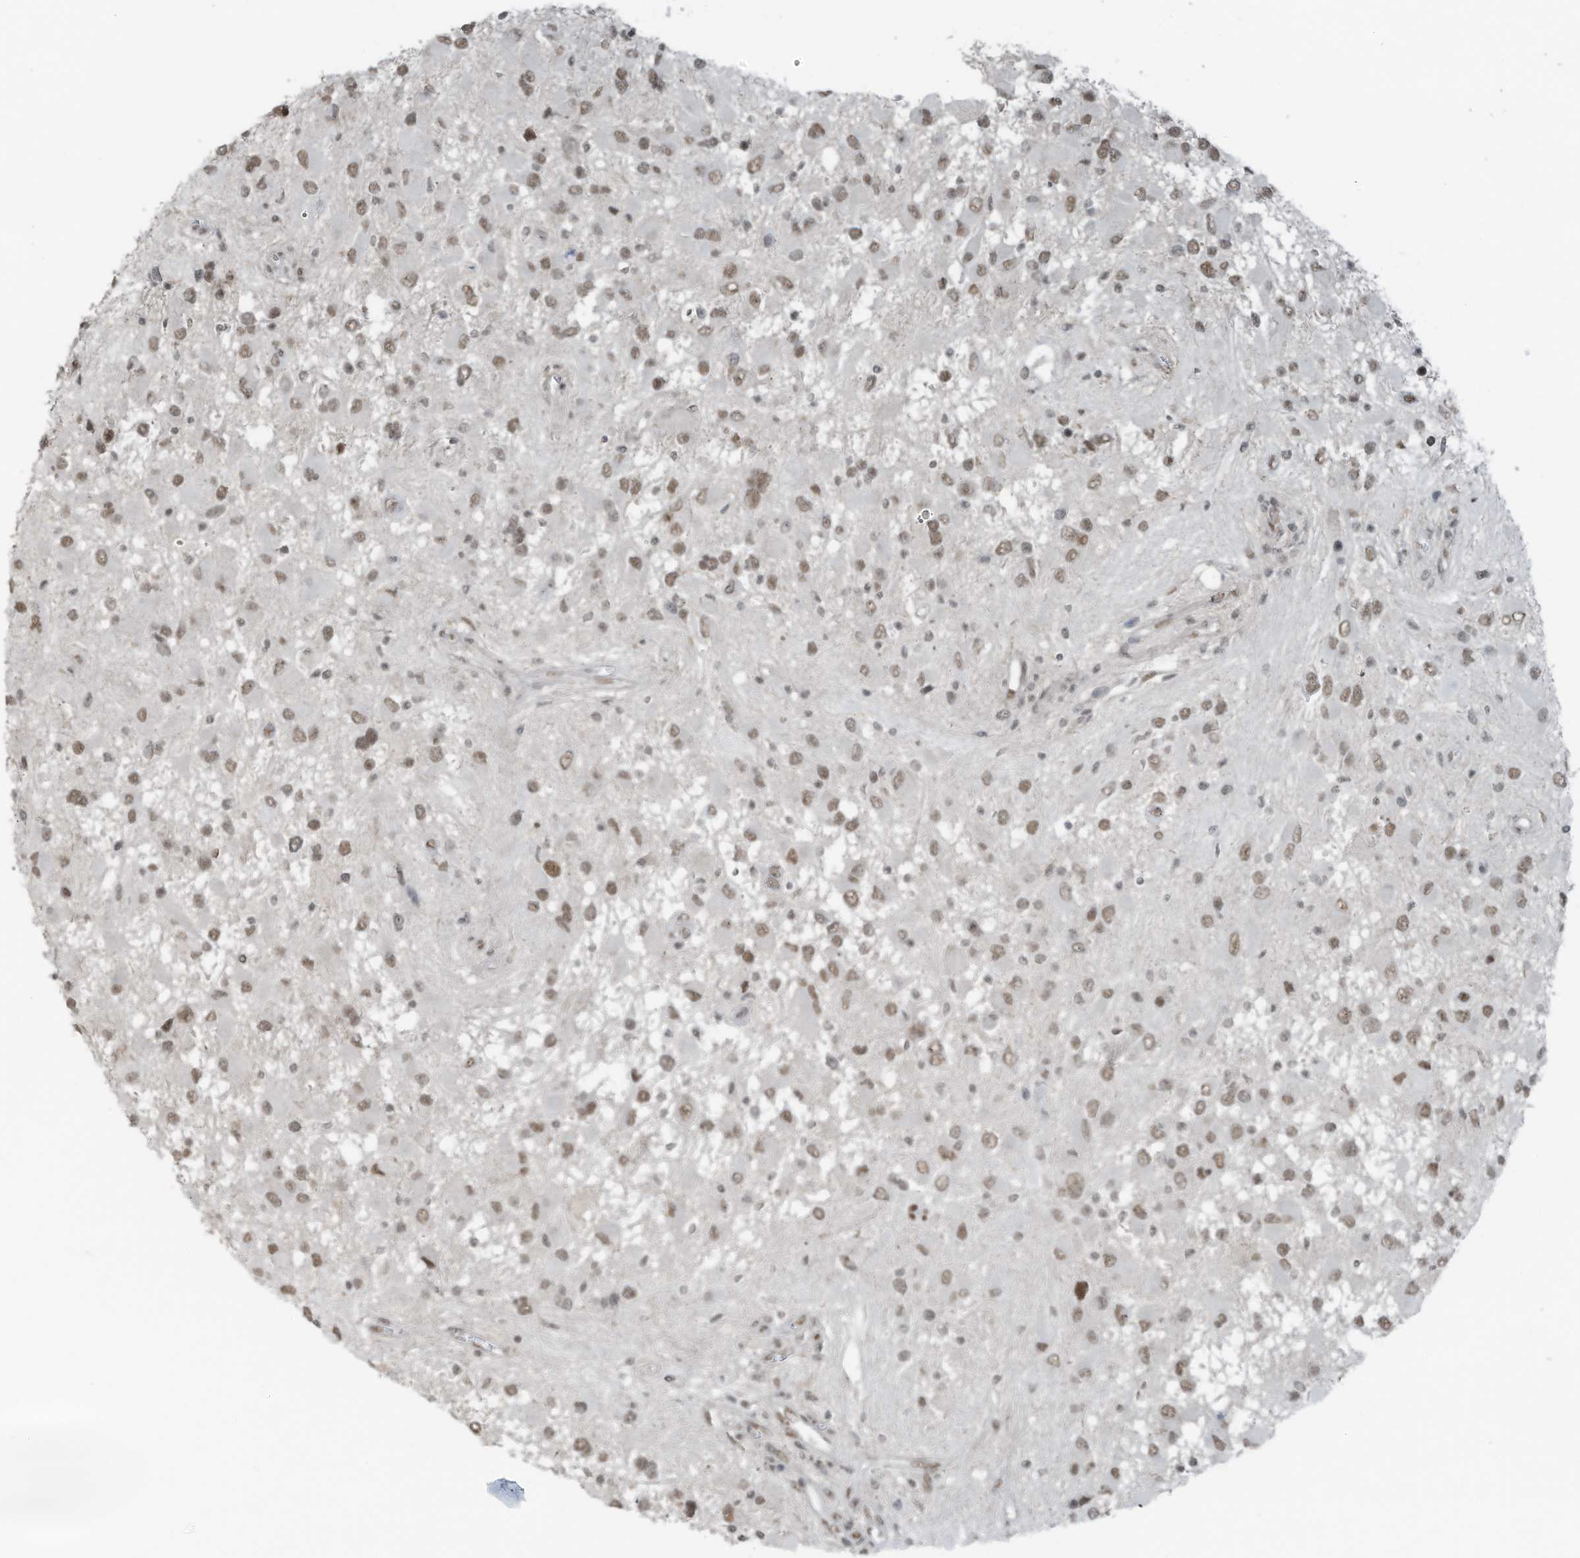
{"staining": {"intensity": "moderate", "quantity": ">75%", "location": "nuclear"}, "tissue": "glioma", "cell_type": "Tumor cells", "image_type": "cancer", "snomed": [{"axis": "morphology", "description": "Glioma, malignant, High grade"}, {"axis": "topography", "description": "Brain"}], "caption": "DAB immunohistochemical staining of human malignant glioma (high-grade) shows moderate nuclear protein positivity in about >75% of tumor cells.", "gene": "WRNIP1", "patient": {"sex": "male", "age": 53}}